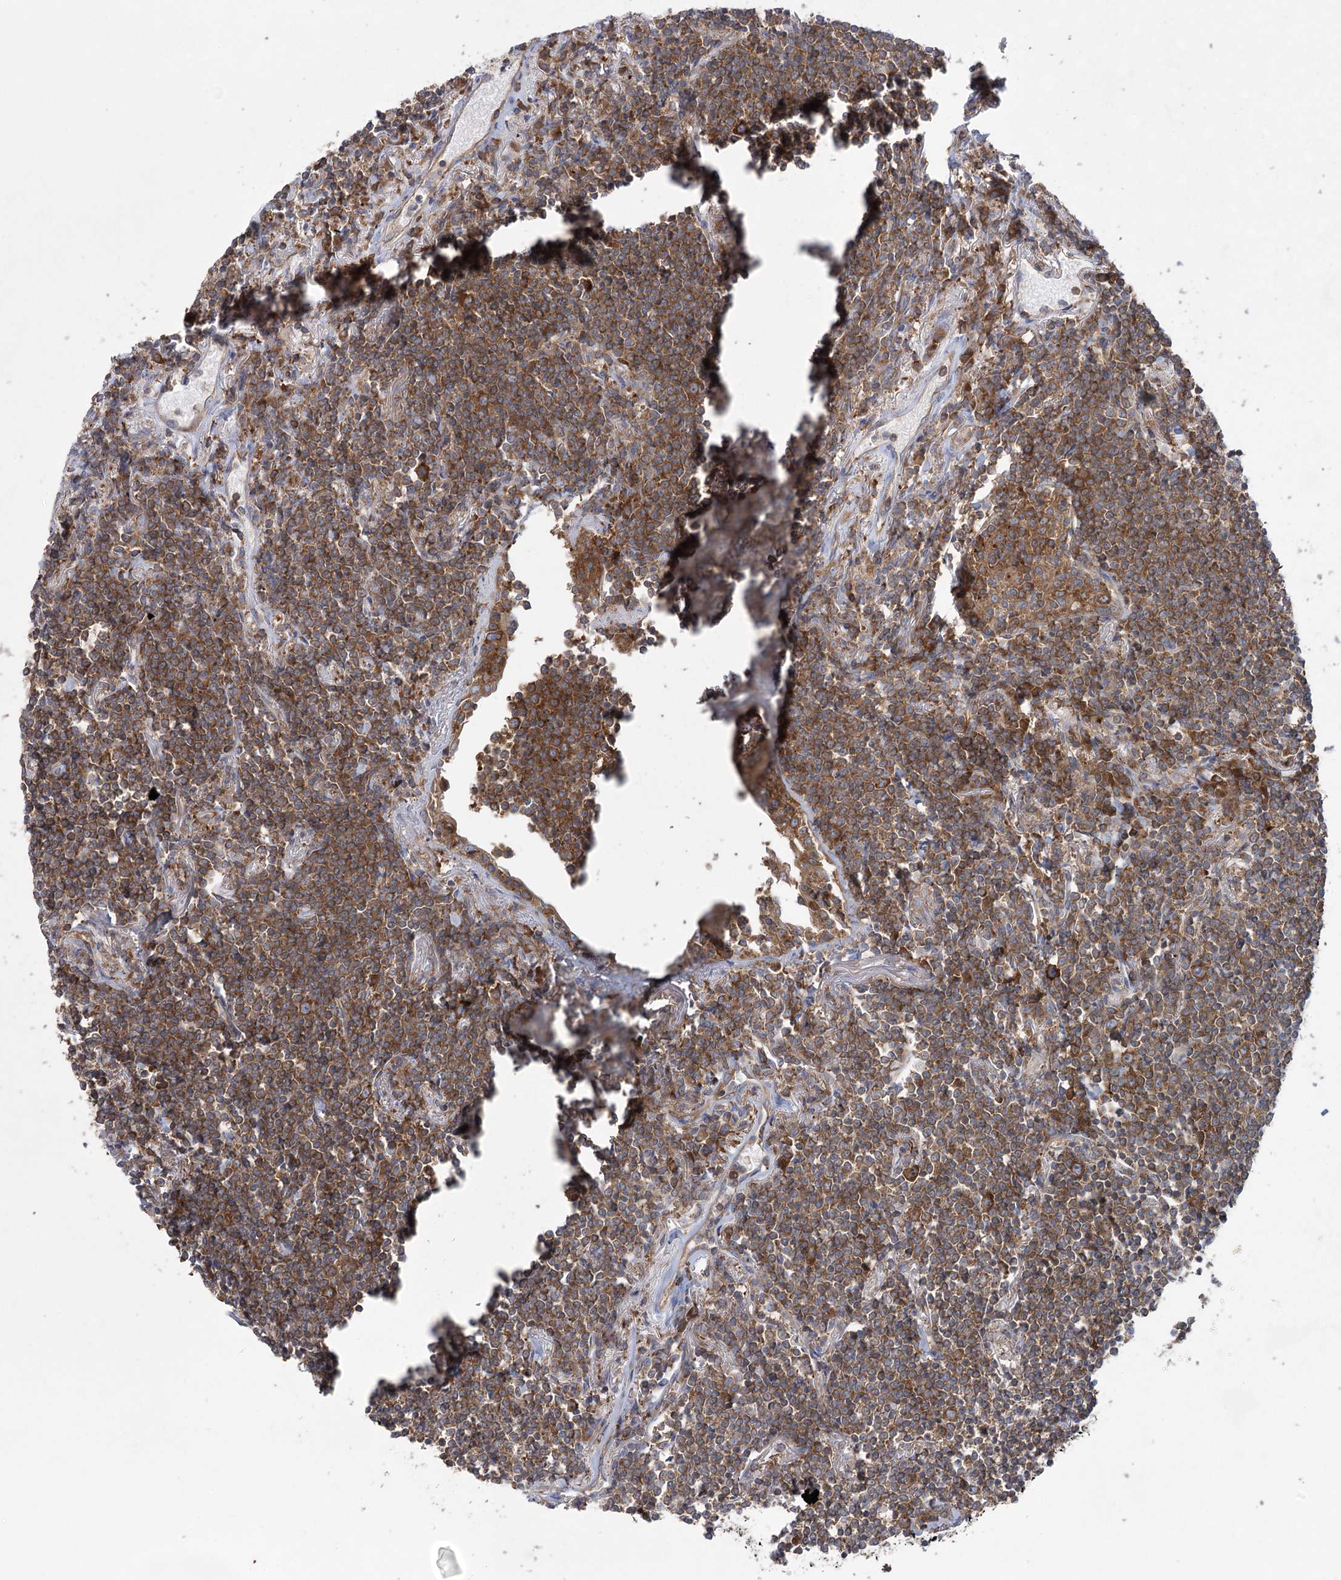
{"staining": {"intensity": "moderate", "quantity": ">75%", "location": "cytoplasmic/membranous"}, "tissue": "lymphoma", "cell_type": "Tumor cells", "image_type": "cancer", "snomed": [{"axis": "morphology", "description": "Malignant lymphoma, non-Hodgkin's type, Low grade"}, {"axis": "topography", "description": "Lung"}], "caption": "DAB (3,3'-diaminobenzidine) immunohistochemical staining of human low-grade malignant lymphoma, non-Hodgkin's type reveals moderate cytoplasmic/membranous protein positivity in about >75% of tumor cells. Using DAB (3,3'-diaminobenzidine) (brown) and hematoxylin (blue) stains, captured at high magnification using brightfield microscopy.", "gene": "EIF3A", "patient": {"sex": "female", "age": 71}}